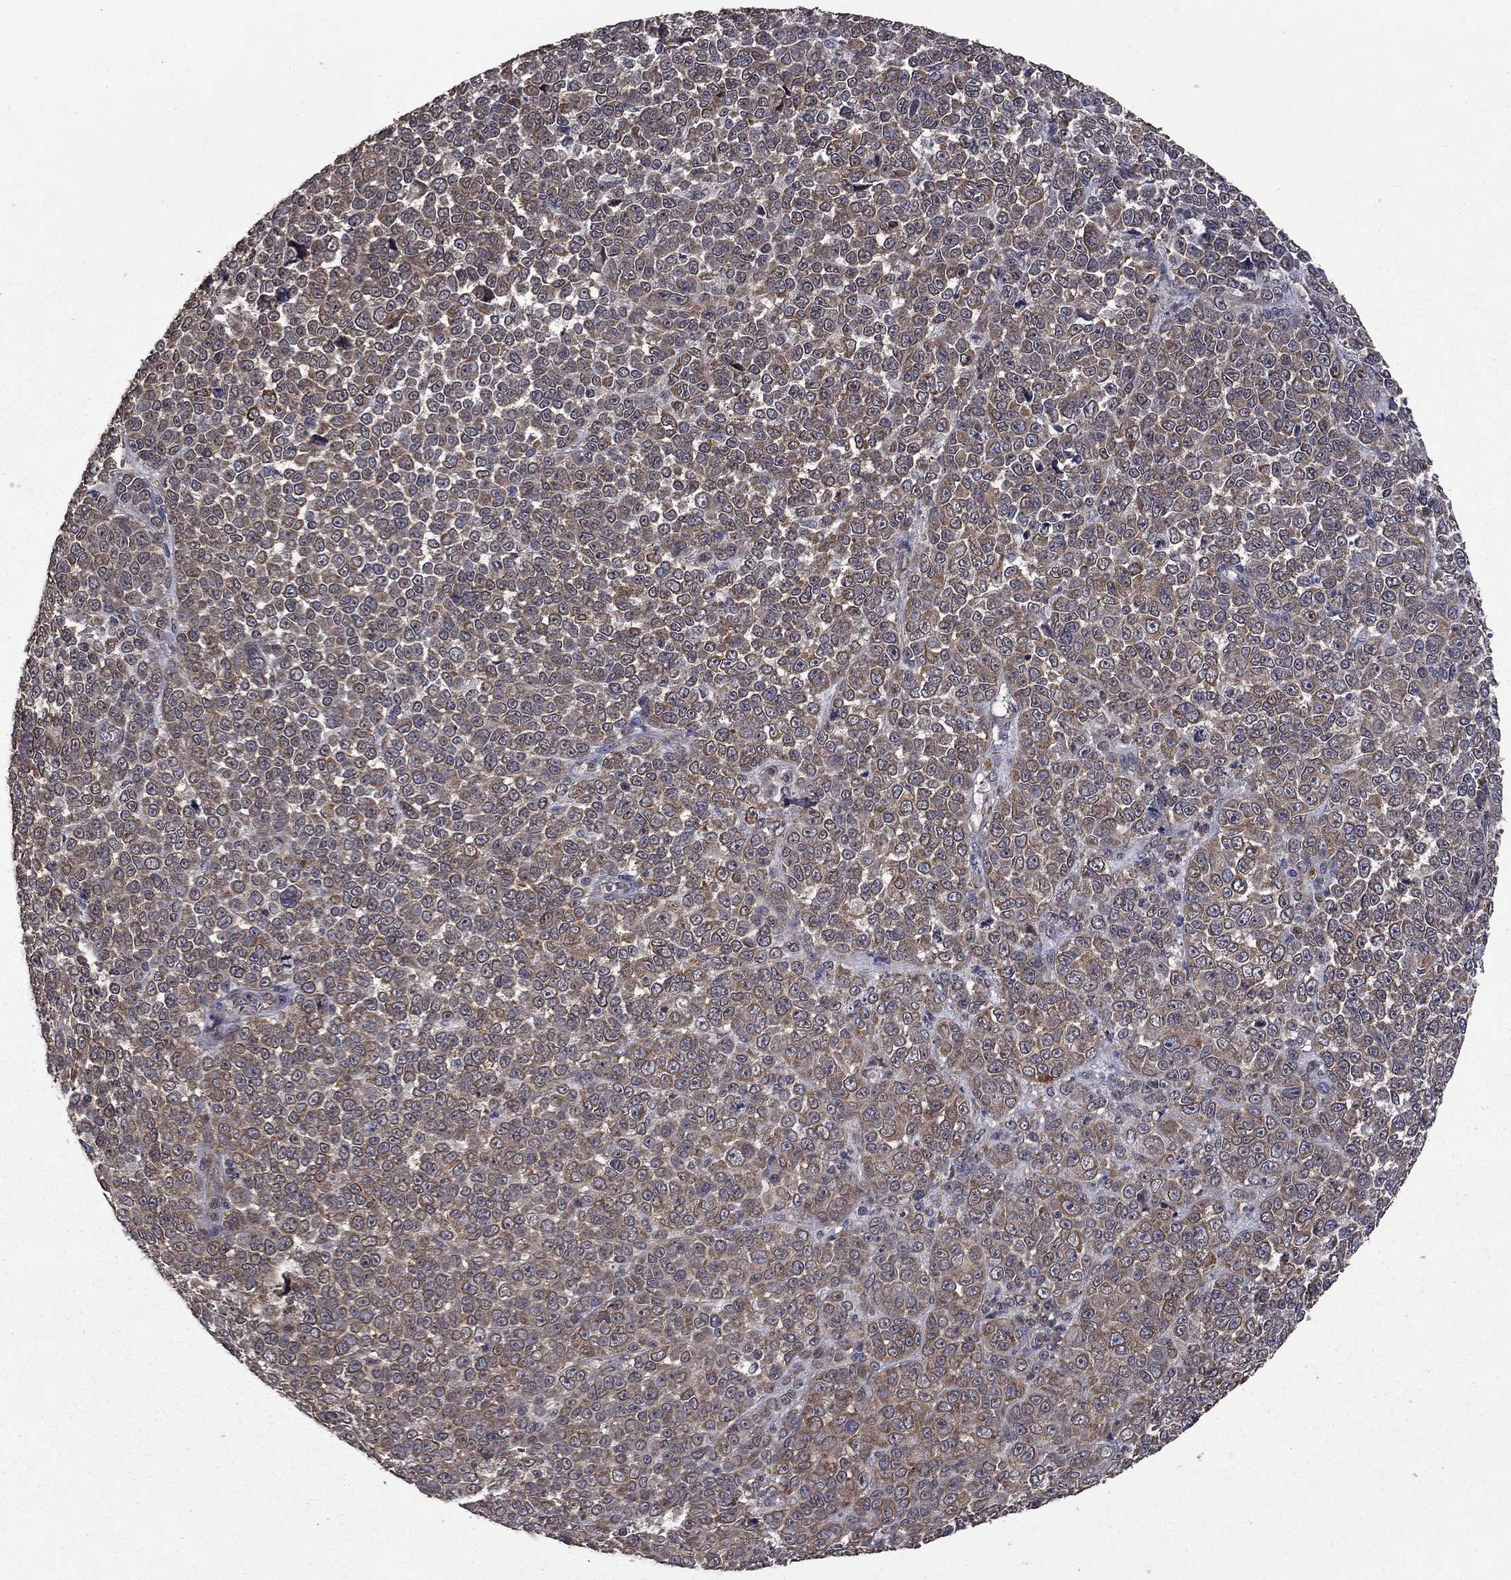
{"staining": {"intensity": "weak", "quantity": "25%-75%", "location": "cytoplasmic/membranous"}, "tissue": "melanoma", "cell_type": "Tumor cells", "image_type": "cancer", "snomed": [{"axis": "morphology", "description": "Malignant melanoma, NOS"}, {"axis": "topography", "description": "Skin"}], "caption": "Immunohistochemical staining of melanoma demonstrates low levels of weak cytoplasmic/membranous staining in approximately 25%-75% of tumor cells.", "gene": "DHRS1", "patient": {"sex": "female", "age": 95}}